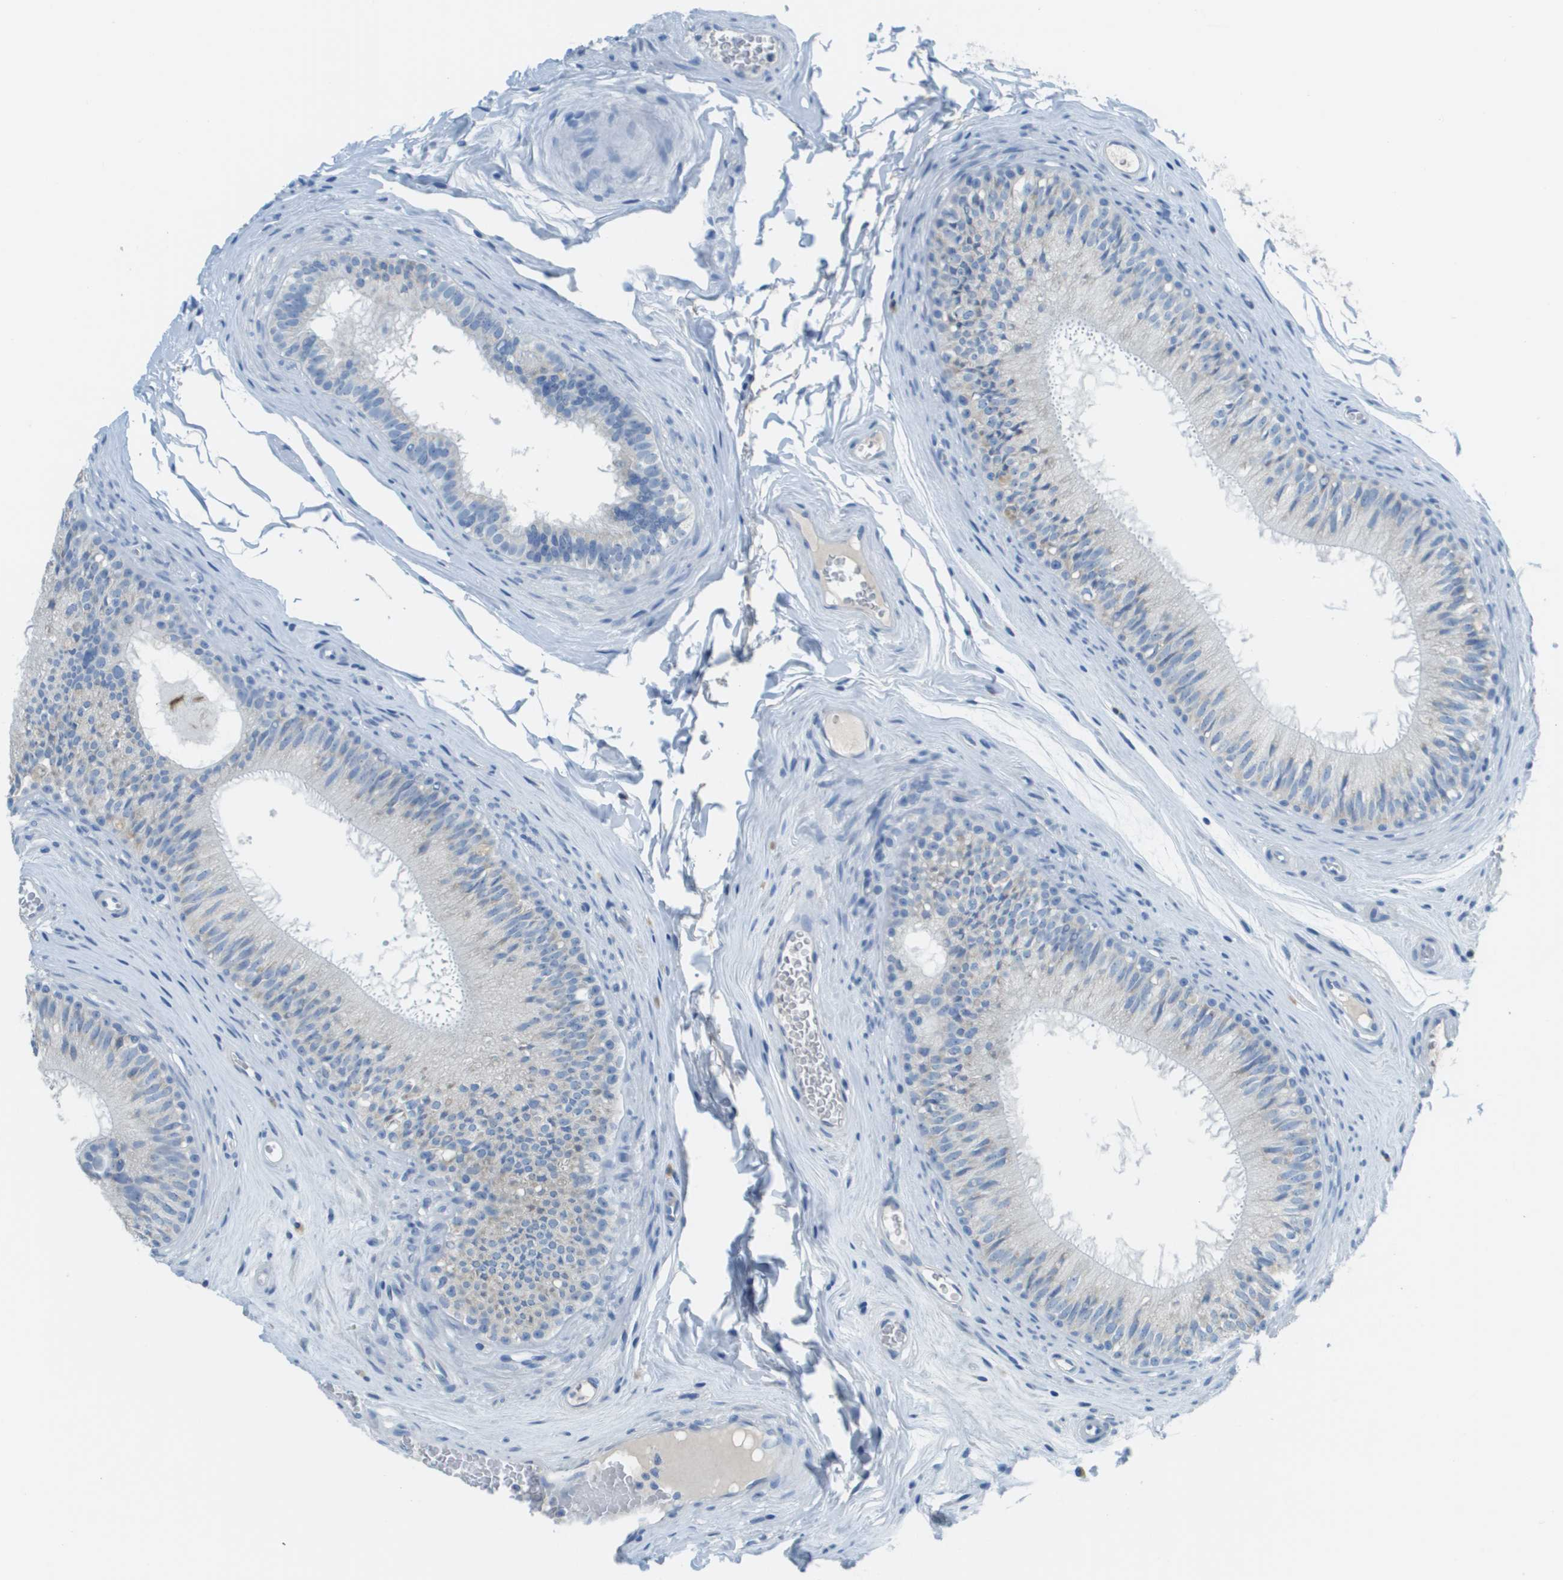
{"staining": {"intensity": "negative", "quantity": "none", "location": "none"}, "tissue": "epididymis", "cell_type": "Glandular cells", "image_type": "normal", "snomed": [{"axis": "morphology", "description": "Normal tissue, NOS"}, {"axis": "topography", "description": "Testis"}, {"axis": "topography", "description": "Epididymis"}], "caption": "Immunohistochemistry (IHC) of benign epididymis demonstrates no staining in glandular cells. (Immunohistochemistry (IHC), brightfield microscopy, high magnification).", "gene": "PTGDR2", "patient": {"sex": "male", "age": 36}}